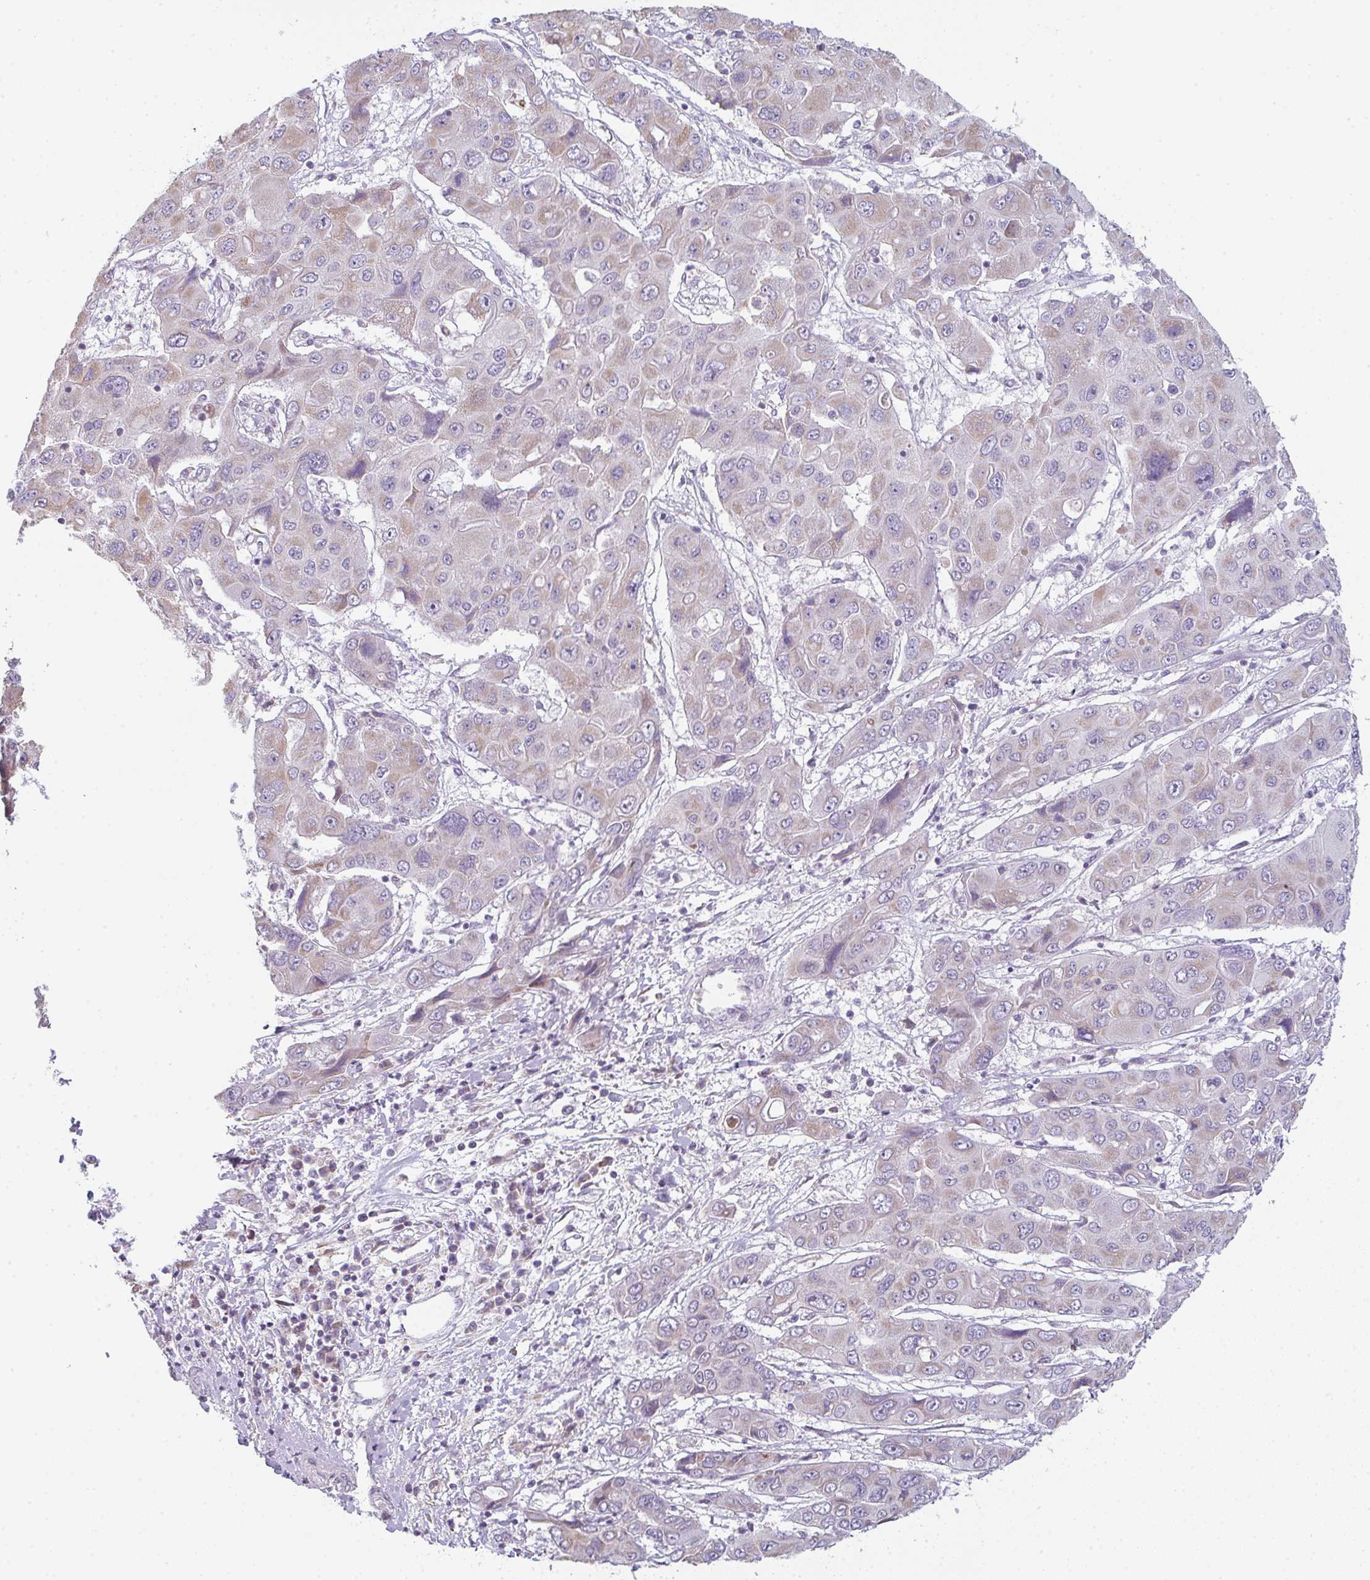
{"staining": {"intensity": "moderate", "quantity": ">75%", "location": "cytoplasmic/membranous"}, "tissue": "liver cancer", "cell_type": "Tumor cells", "image_type": "cancer", "snomed": [{"axis": "morphology", "description": "Cholangiocarcinoma"}, {"axis": "topography", "description": "Liver"}], "caption": "This photomicrograph reveals cholangiocarcinoma (liver) stained with IHC to label a protein in brown. The cytoplasmic/membranous of tumor cells show moderate positivity for the protein. Nuclei are counter-stained blue.", "gene": "CACNA1S", "patient": {"sex": "male", "age": 67}}